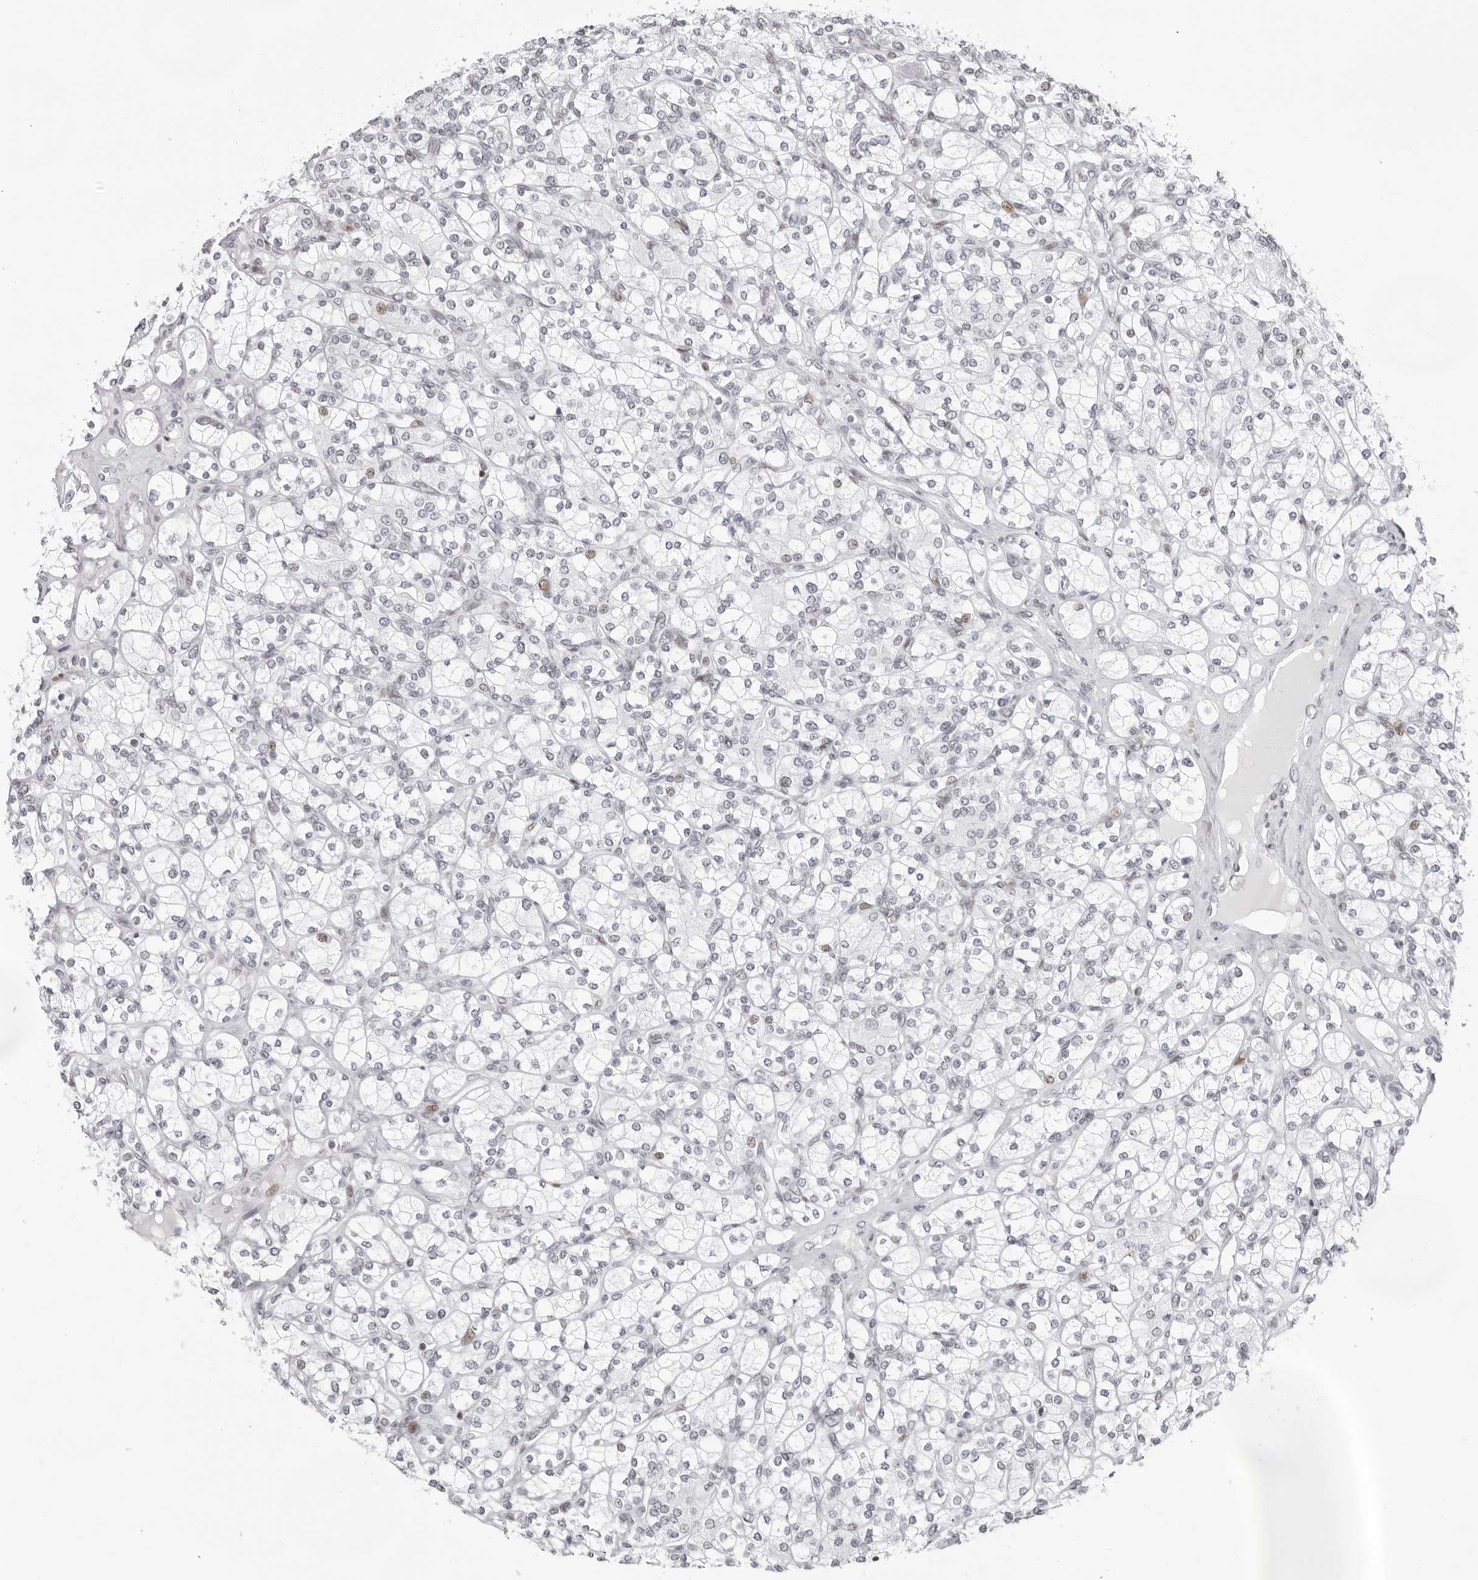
{"staining": {"intensity": "negative", "quantity": "none", "location": "none"}, "tissue": "renal cancer", "cell_type": "Tumor cells", "image_type": "cancer", "snomed": [{"axis": "morphology", "description": "Adenocarcinoma, NOS"}, {"axis": "topography", "description": "Kidney"}], "caption": "High magnification brightfield microscopy of adenocarcinoma (renal) stained with DAB (3,3'-diaminobenzidine) (brown) and counterstained with hematoxylin (blue): tumor cells show no significant expression.", "gene": "NTPCR", "patient": {"sex": "male", "age": 77}}